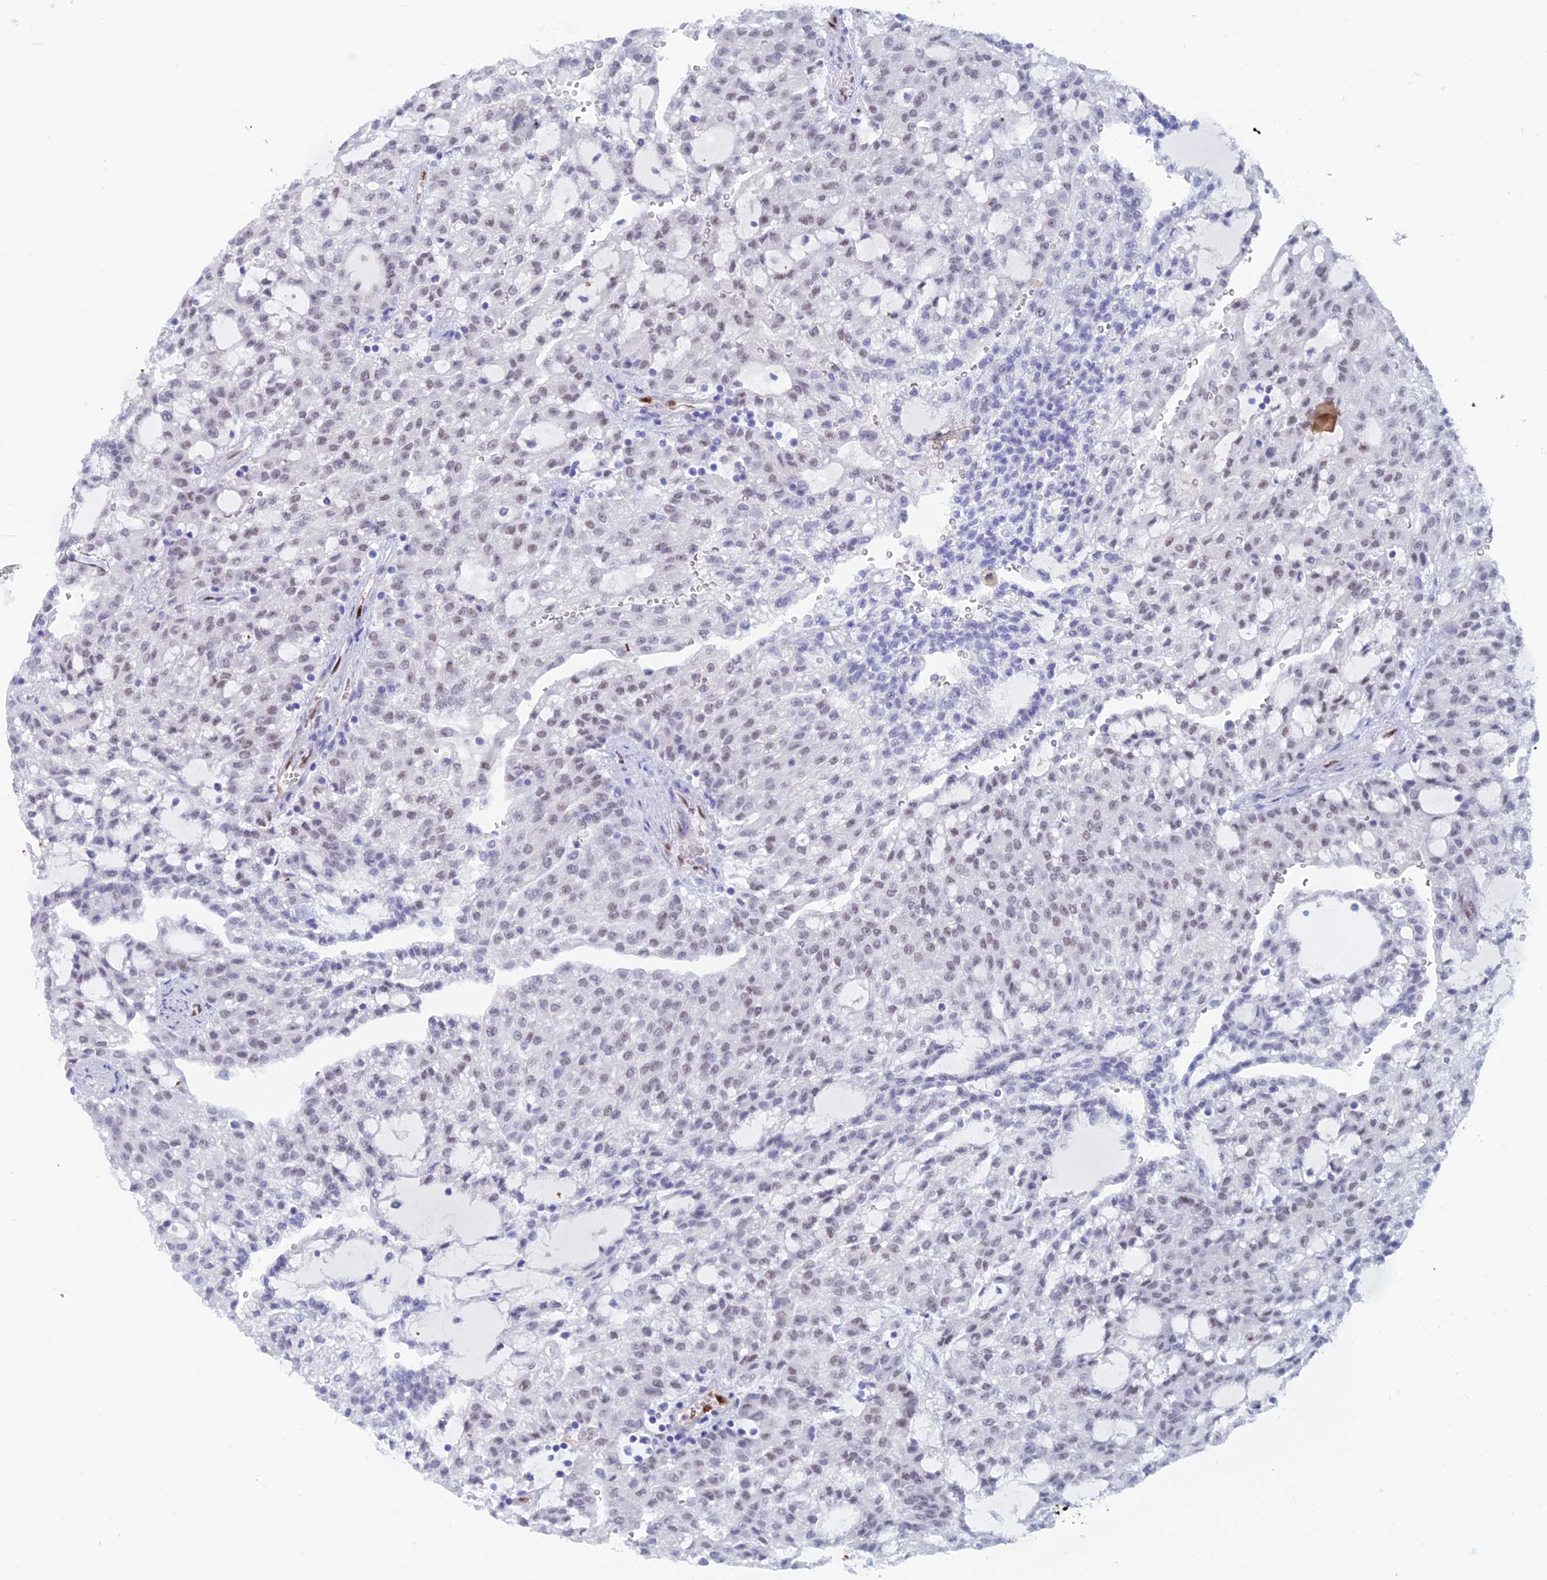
{"staining": {"intensity": "weak", "quantity": "25%-75%", "location": "nuclear"}, "tissue": "renal cancer", "cell_type": "Tumor cells", "image_type": "cancer", "snomed": [{"axis": "morphology", "description": "Adenocarcinoma, NOS"}, {"axis": "topography", "description": "Kidney"}], "caption": "The photomicrograph reveals immunohistochemical staining of adenocarcinoma (renal). There is weak nuclear positivity is seen in about 25%-75% of tumor cells.", "gene": "NOL4L", "patient": {"sex": "male", "age": 63}}